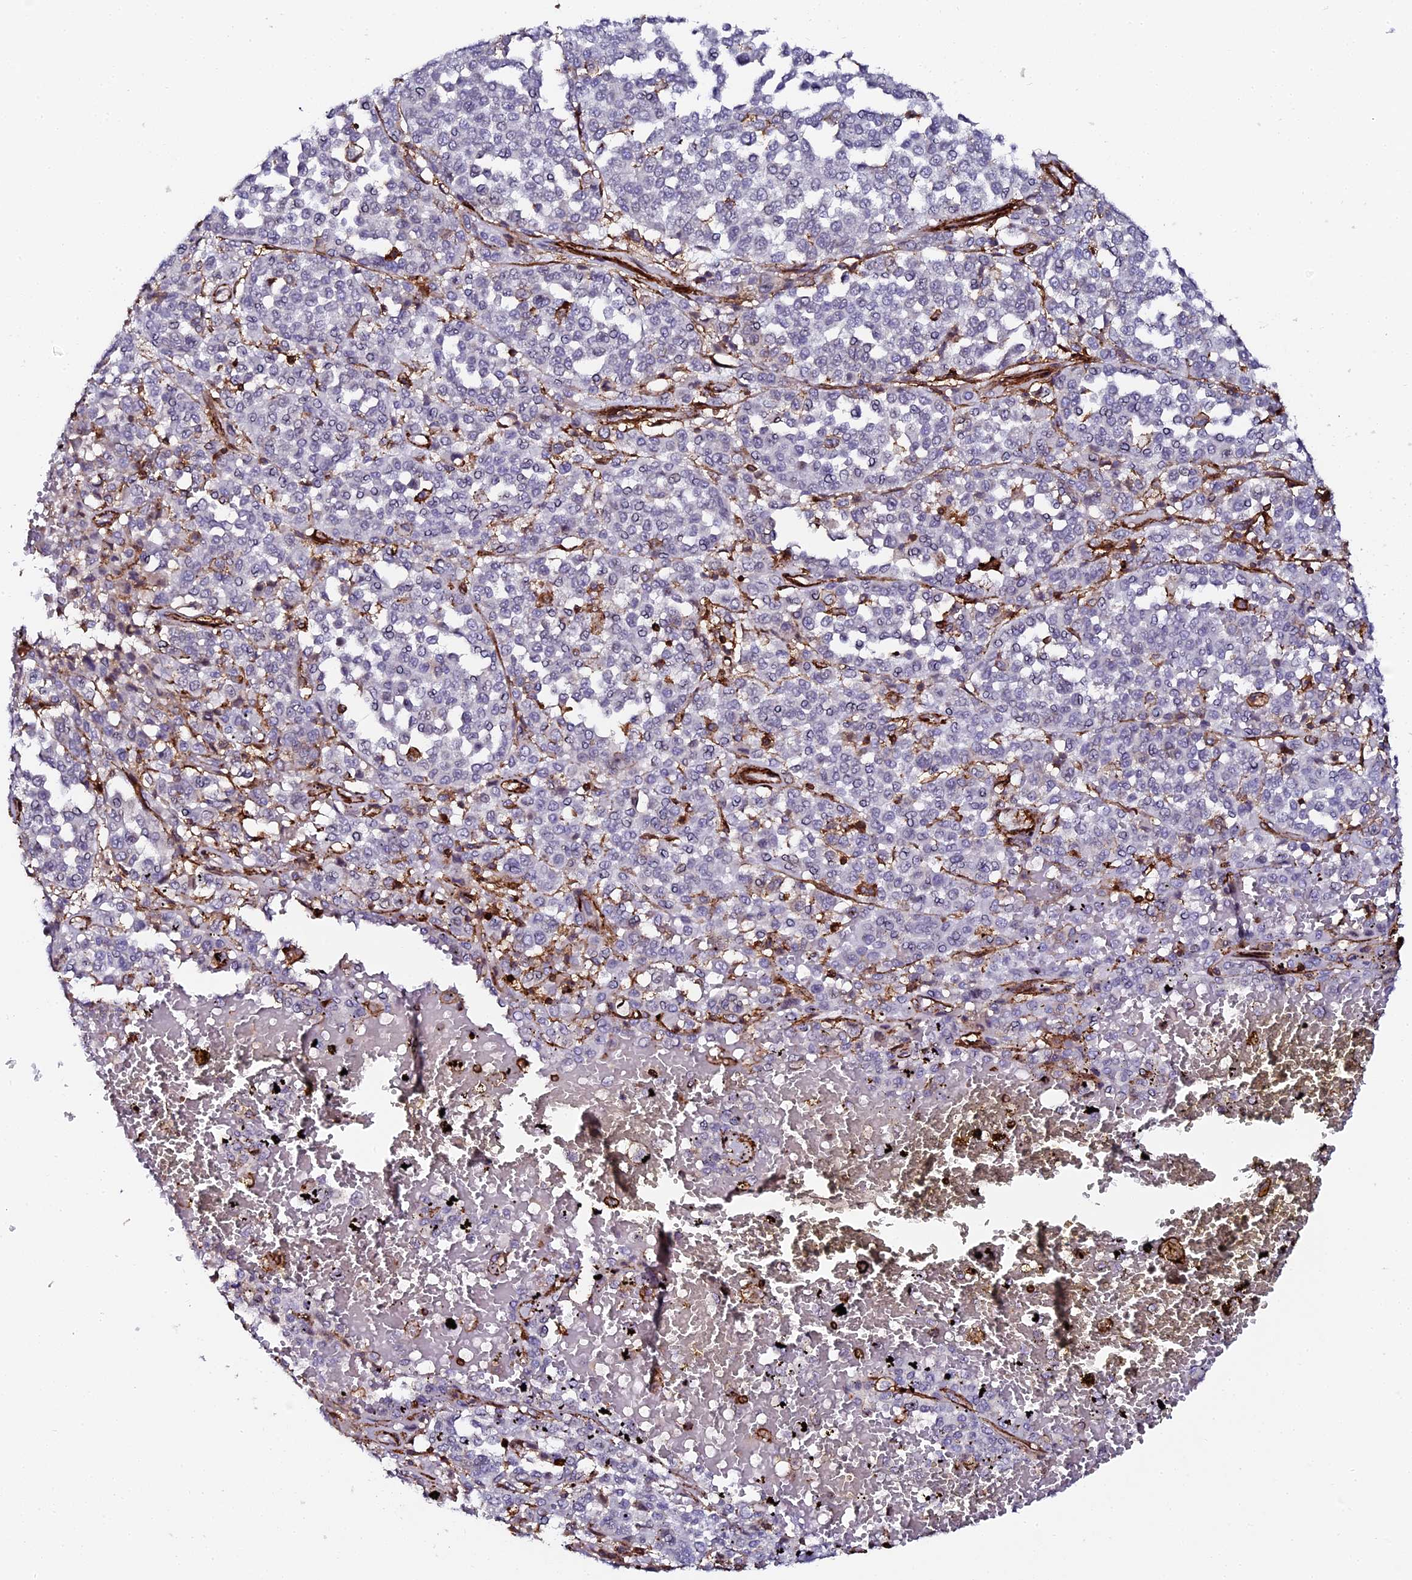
{"staining": {"intensity": "negative", "quantity": "none", "location": "none"}, "tissue": "melanoma", "cell_type": "Tumor cells", "image_type": "cancer", "snomed": [{"axis": "morphology", "description": "Malignant melanoma, Metastatic site"}, {"axis": "topography", "description": "Pancreas"}], "caption": "Immunohistochemical staining of melanoma exhibits no significant expression in tumor cells. (Immunohistochemistry, brightfield microscopy, high magnification).", "gene": "AAAS", "patient": {"sex": "female", "age": 30}}